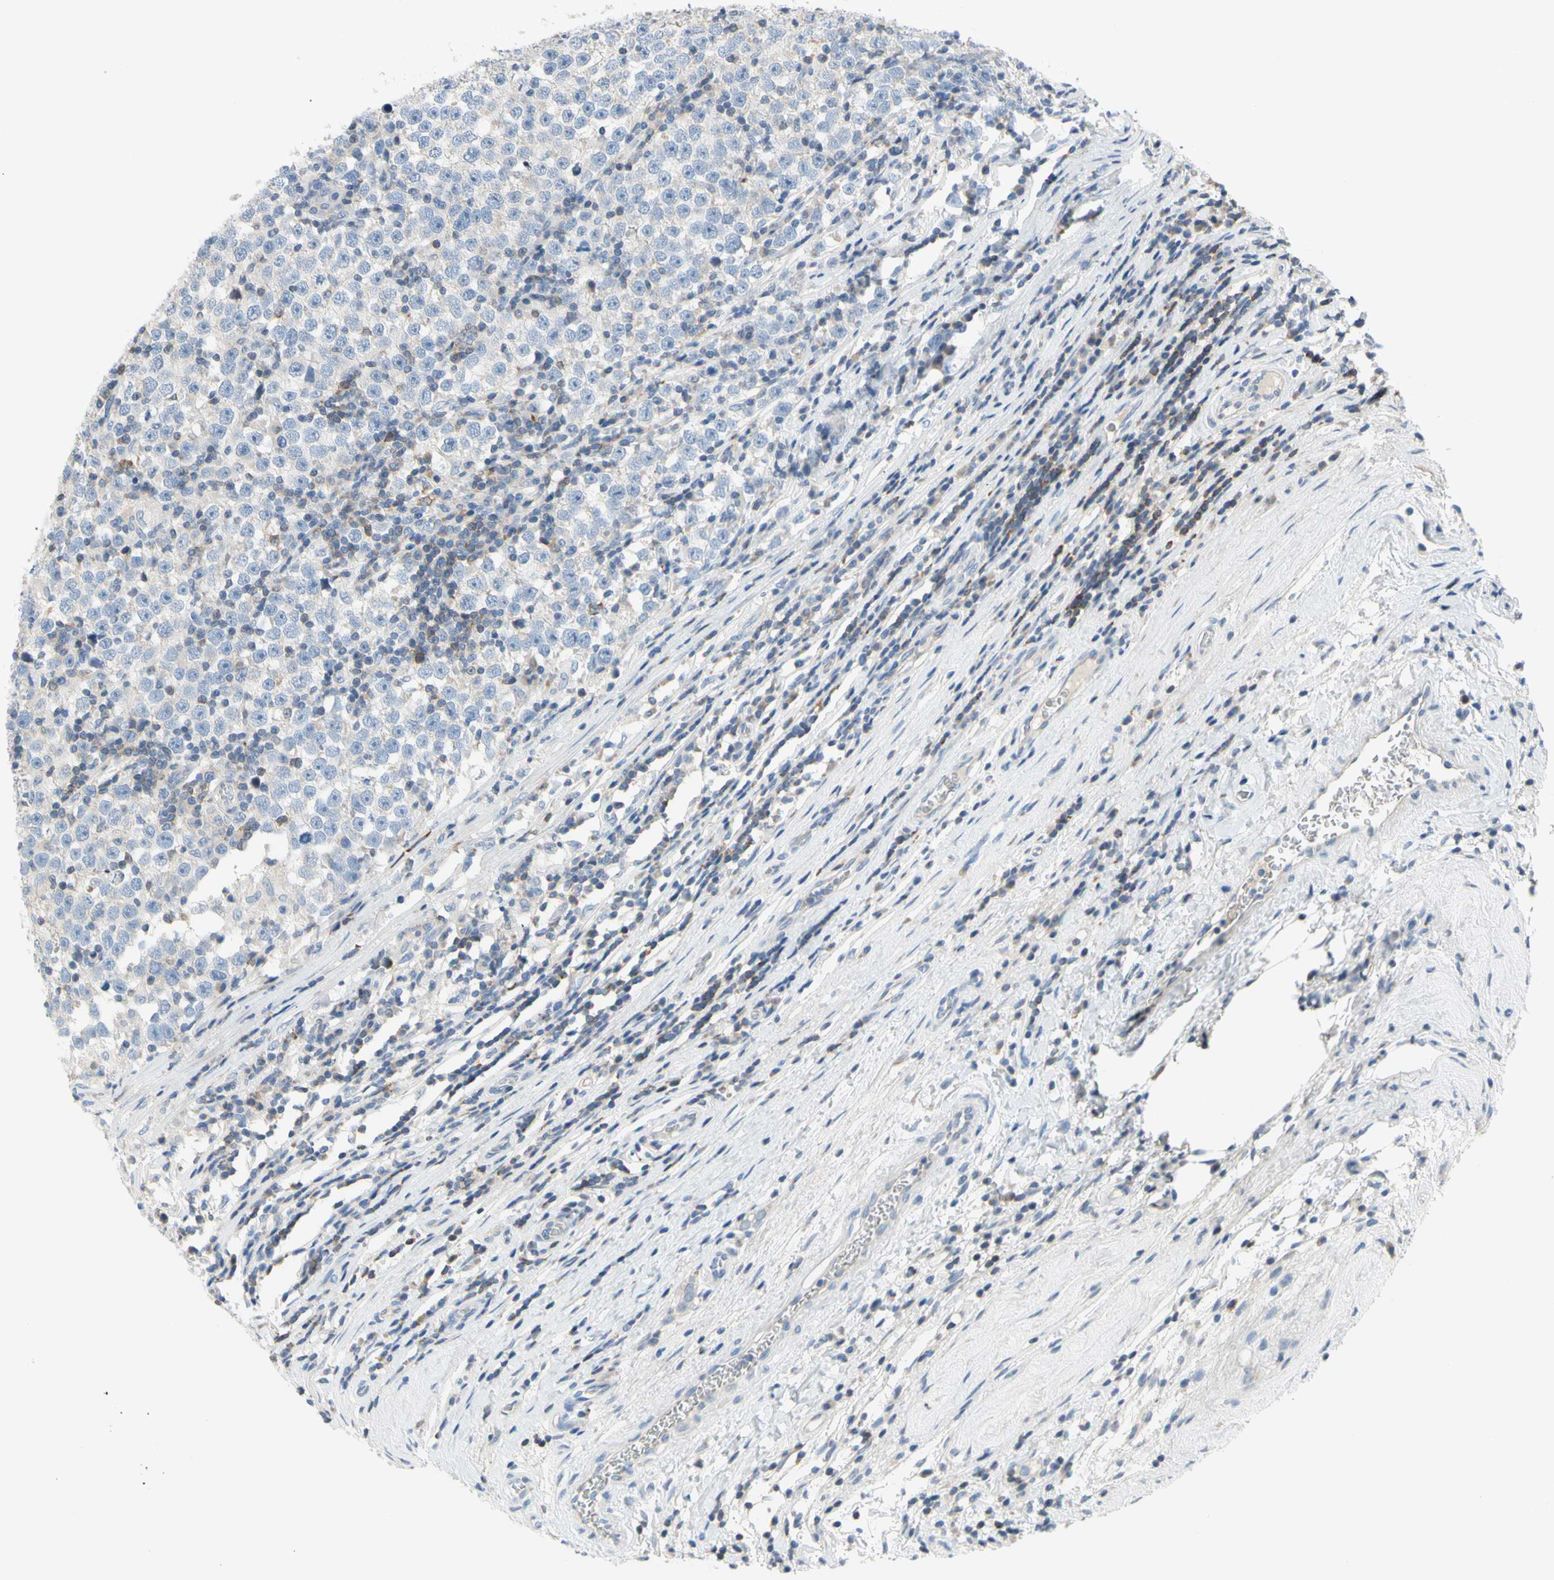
{"staining": {"intensity": "weak", "quantity": "25%-75%", "location": "cytoplasmic/membranous"}, "tissue": "testis cancer", "cell_type": "Tumor cells", "image_type": "cancer", "snomed": [{"axis": "morphology", "description": "Seminoma, NOS"}, {"axis": "topography", "description": "Testis"}], "caption": "A photomicrograph of human testis cancer stained for a protein shows weak cytoplasmic/membranous brown staining in tumor cells.", "gene": "MUC1", "patient": {"sex": "male", "age": 43}}